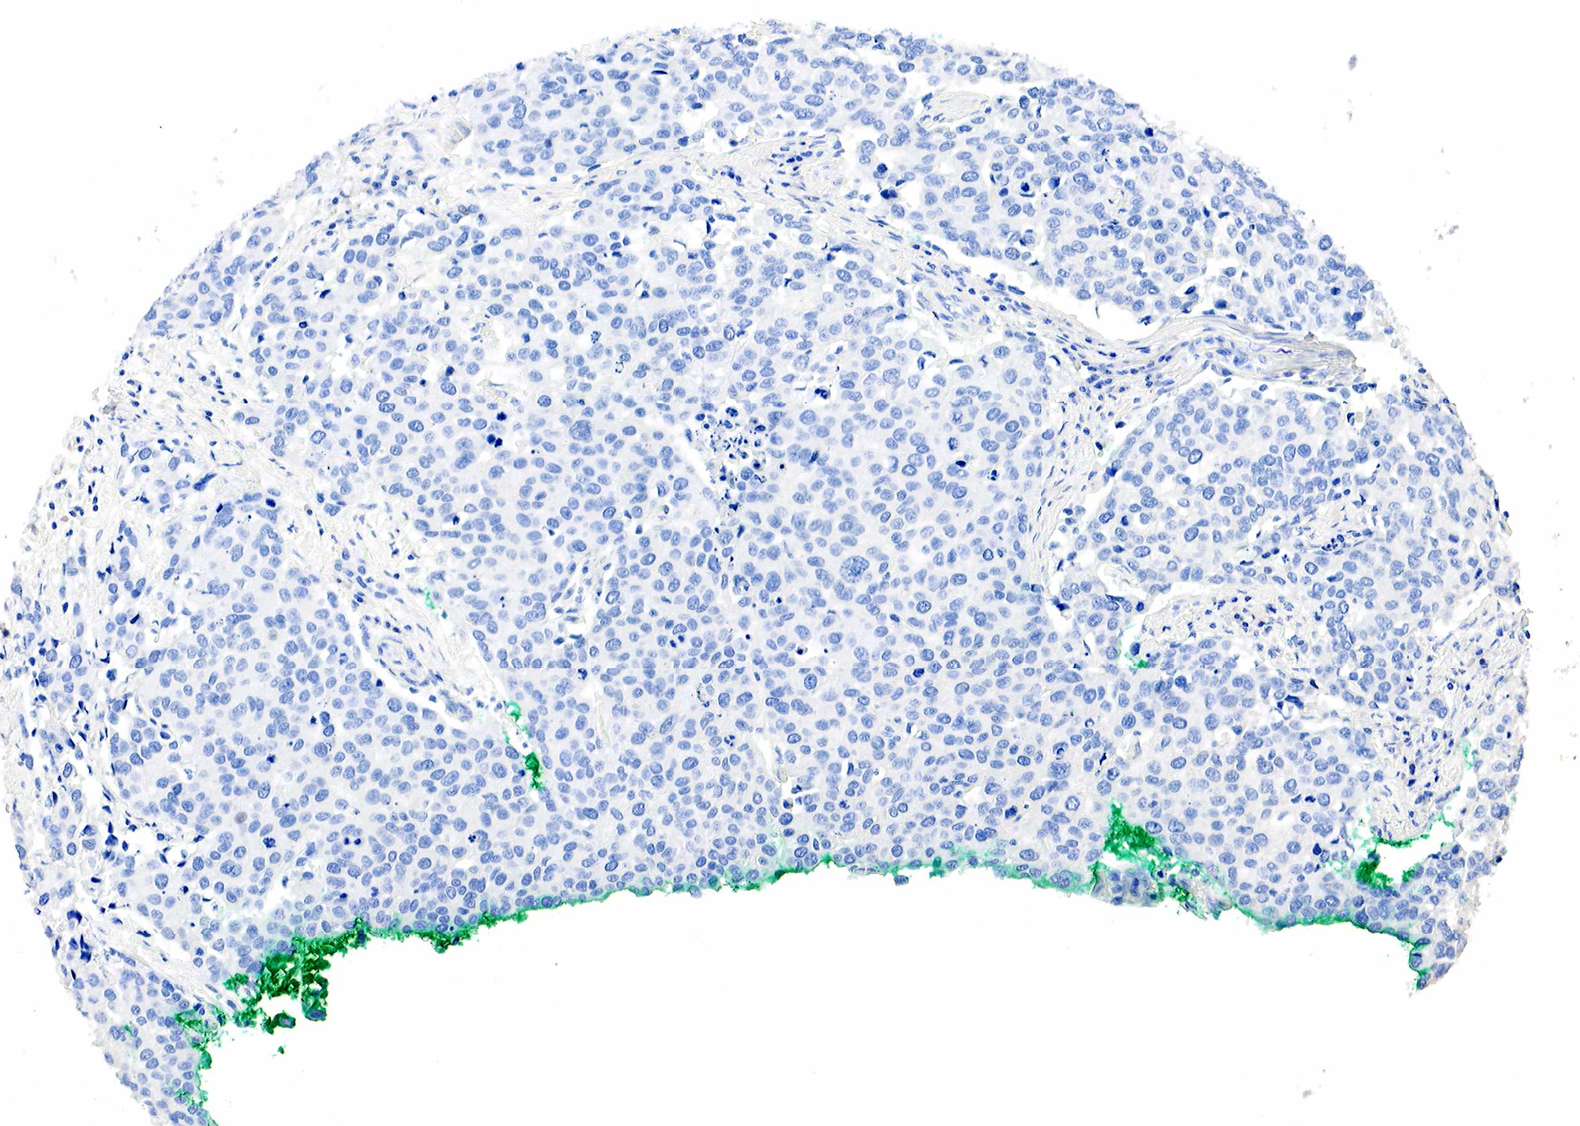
{"staining": {"intensity": "negative", "quantity": "none", "location": "none"}, "tissue": "cervical cancer", "cell_type": "Tumor cells", "image_type": "cancer", "snomed": [{"axis": "morphology", "description": "Squamous cell carcinoma, NOS"}, {"axis": "topography", "description": "Cervix"}], "caption": "Immunohistochemistry histopathology image of neoplastic tissue: human cervical squamous cell carcinoma stained with DAB (3,3'-diaminobenzidine) reveals no significant protein positivity in tumor cells.", "gene": "SST", "patient": {"sex": "female", "age": 54}}